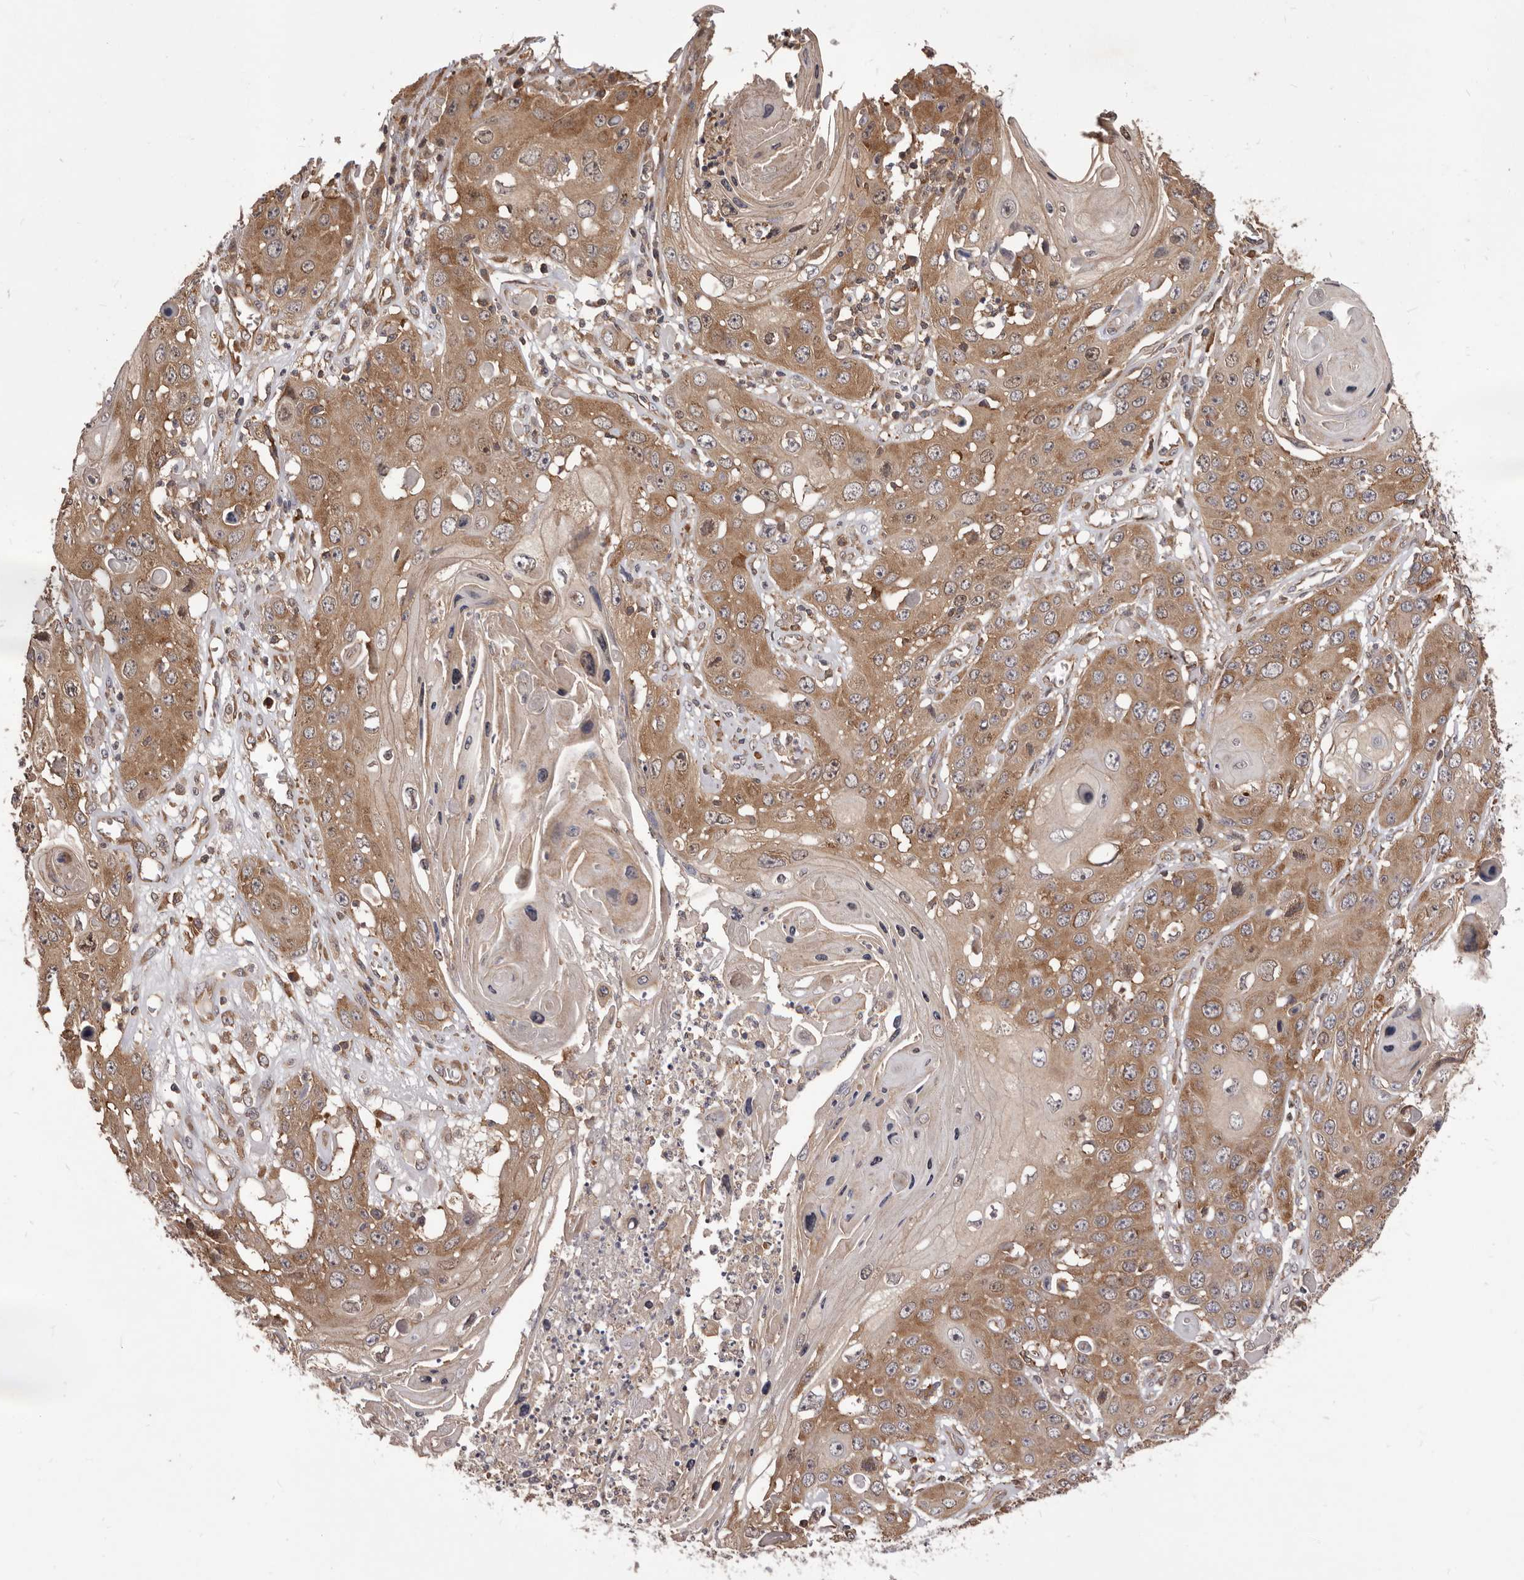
{"staining": {"intensity": "moderate", "quantity": ">75%", "location": "cytoplasmic/membranous"}, "tissue": "skin cancer", "cell_type": "Tumor cells", "image_type": "cancer", "snomed": [{"axis": "morphology", "description": "Squamous cell carcinoma, NOS"}, {"axis": "topography", "description": "Skin"}], "caption": "This image displays skin cancer stained with IHC to label a protein in brown. The cytoplasmic/membranous of tumor cells show moderate positivity for the protein. Nuclei are counter-stained blue.", "gene": "HBS1L", "patient": {"sex": "male", "age": 55}}